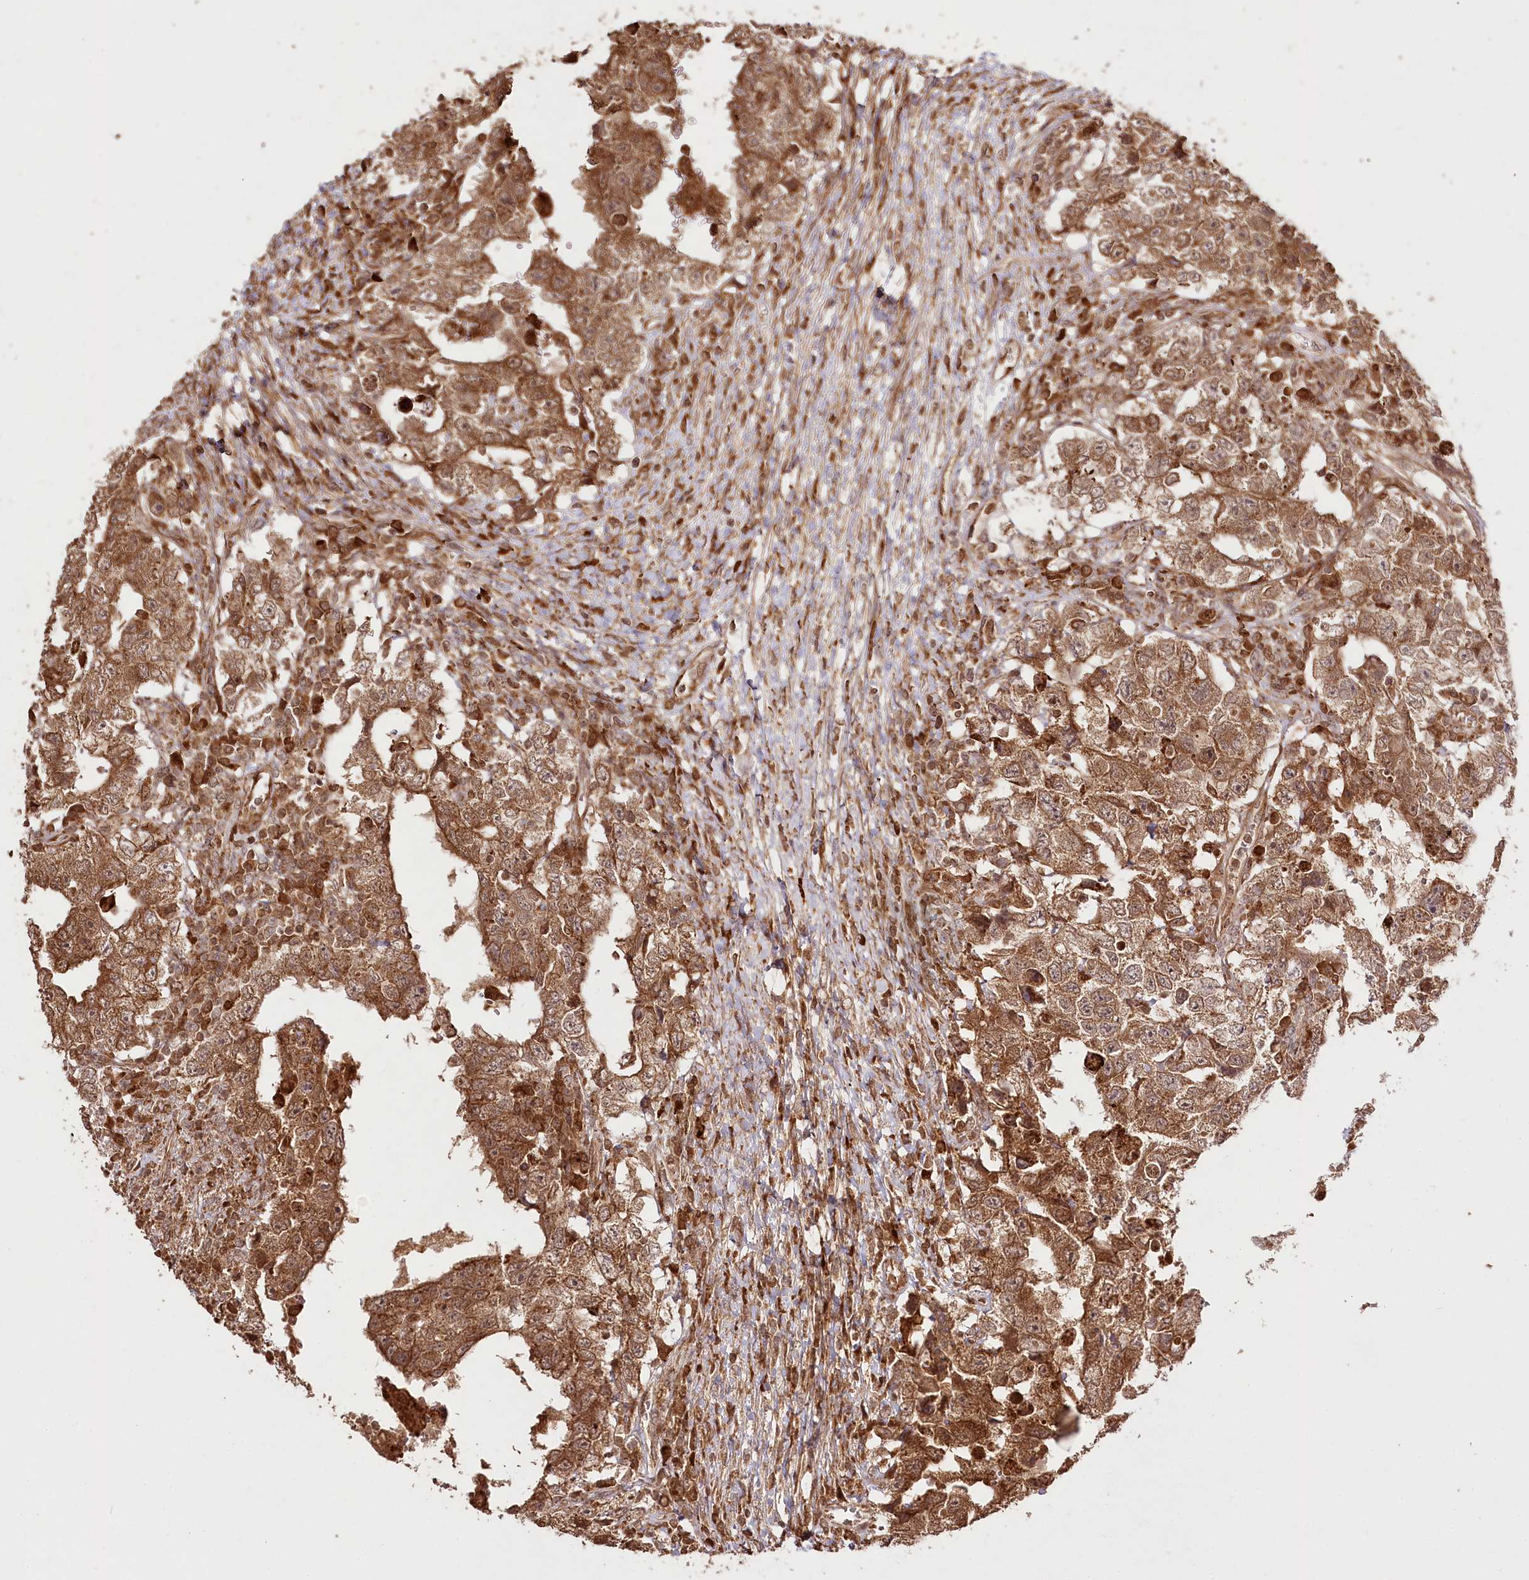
{"staining": {"intensity": "strong", "quantity": ">75%", "location": "cytoplasmic/membranous,nuclear"}, "tissue": "testis cancer", "cell_type": "Tumor cells", "image_type": "cancer", "snomed": [{"axis": "morphology", "description": "Carcinoma, Embryonal, NOS"}, {"axis": "topography", "description": "Testis"}], "caption": "Testis embryonal carcinoma tissue displays strong cytoplasmic/membranous and nuclear positivity in about >75% of tumor cells, visualized by immunohistochemistry.", "gene": "ULK2", "patient": {"sex": "male", "age": 26}}